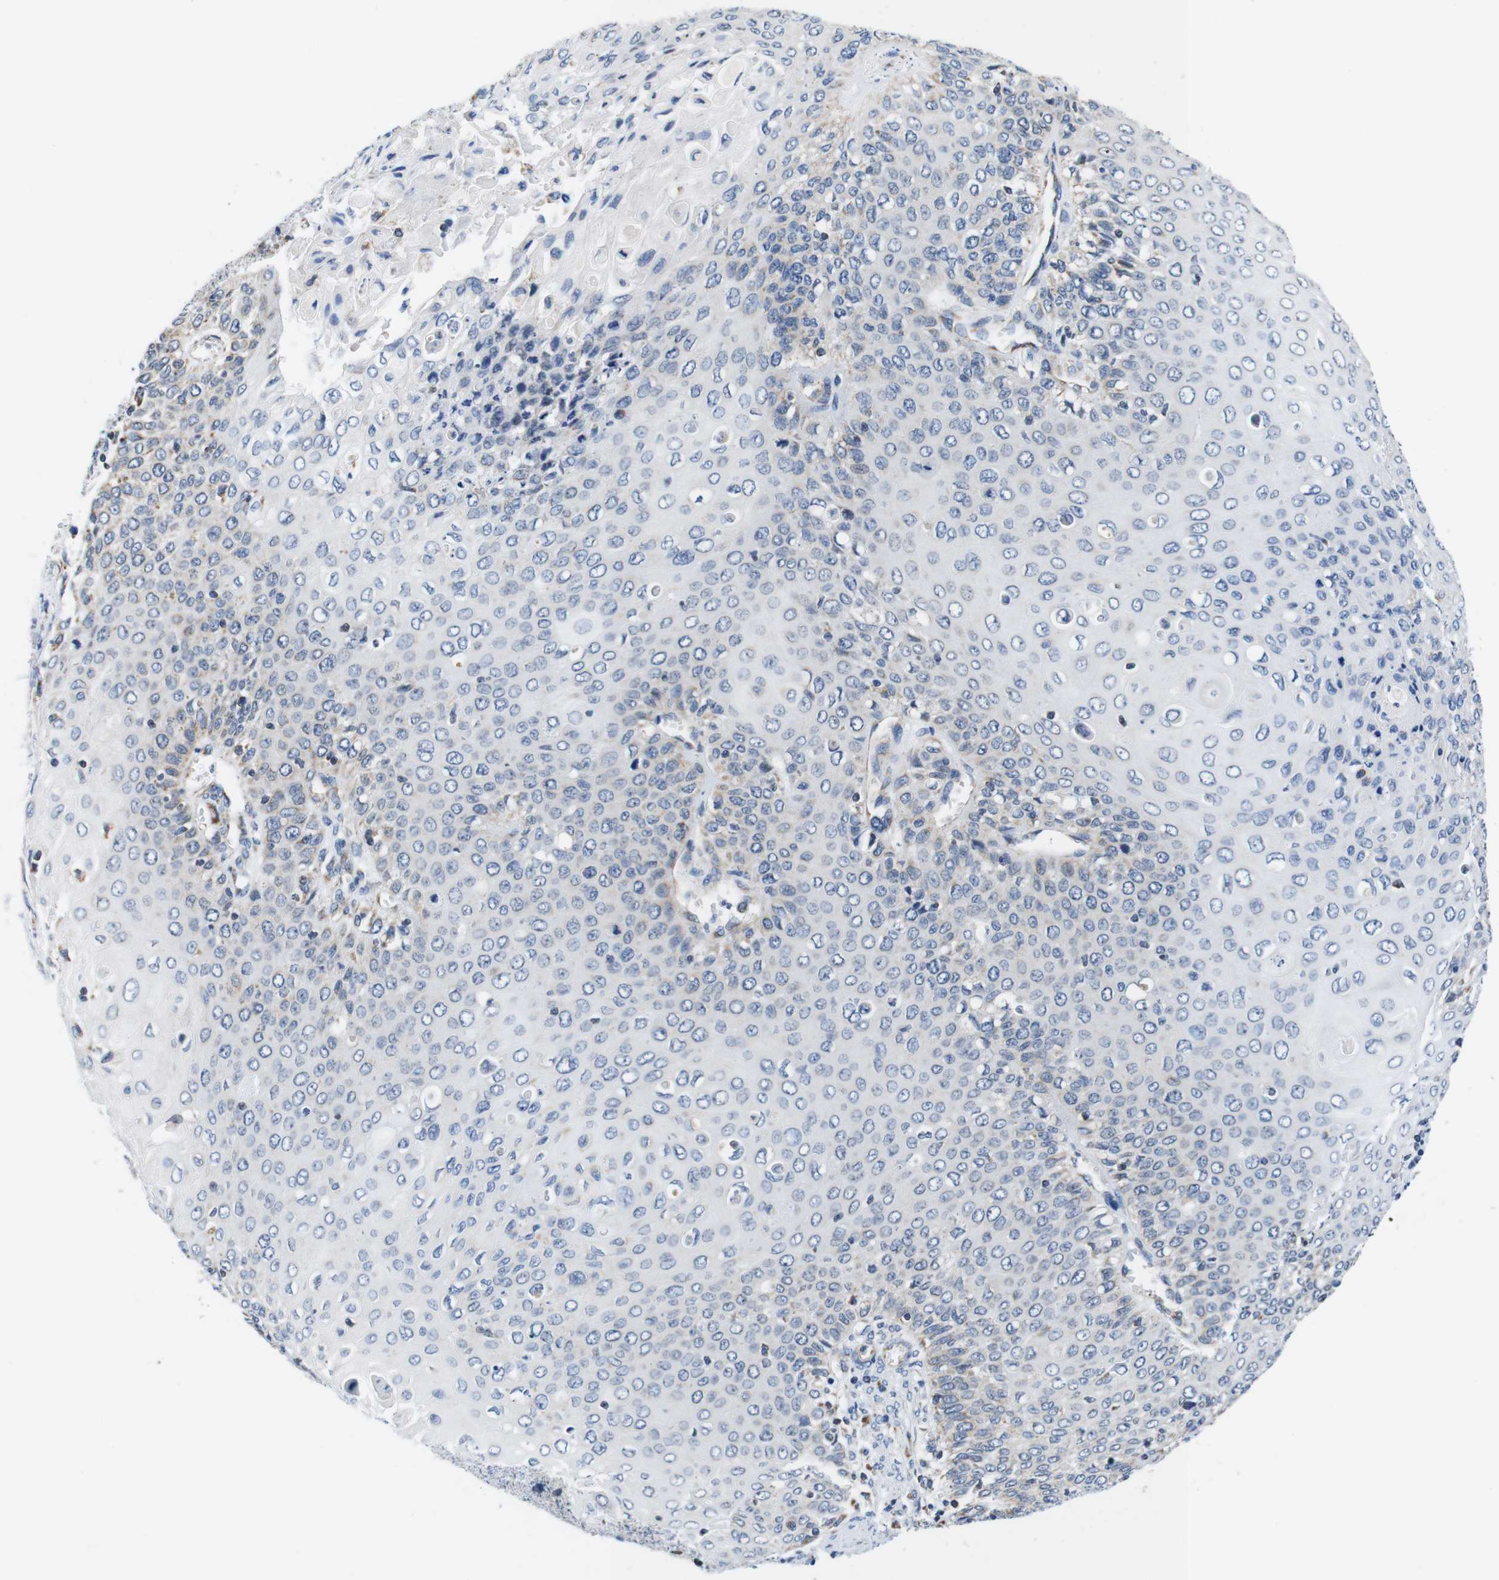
{"staining": {"intensity": "negative", "quantity": "none", "location": "none"}, "tissue": "cervical cancer", "cell_type": "Tumor cells", "image_type": "cancer", "snomed": [{"axis": "morphology", "description": "Squamous cell carcinoma, NOS"}, {"axis": "topography", "description": "Cervix"}], "caption": "This is an immunohistochemistry (IHC) photomicrograph of cervical cancer (squamous cell carcinoma). There is no positivity in tumor cells.", "gene": "LRP4", "patient": {"sex": "female", "age": 39}}